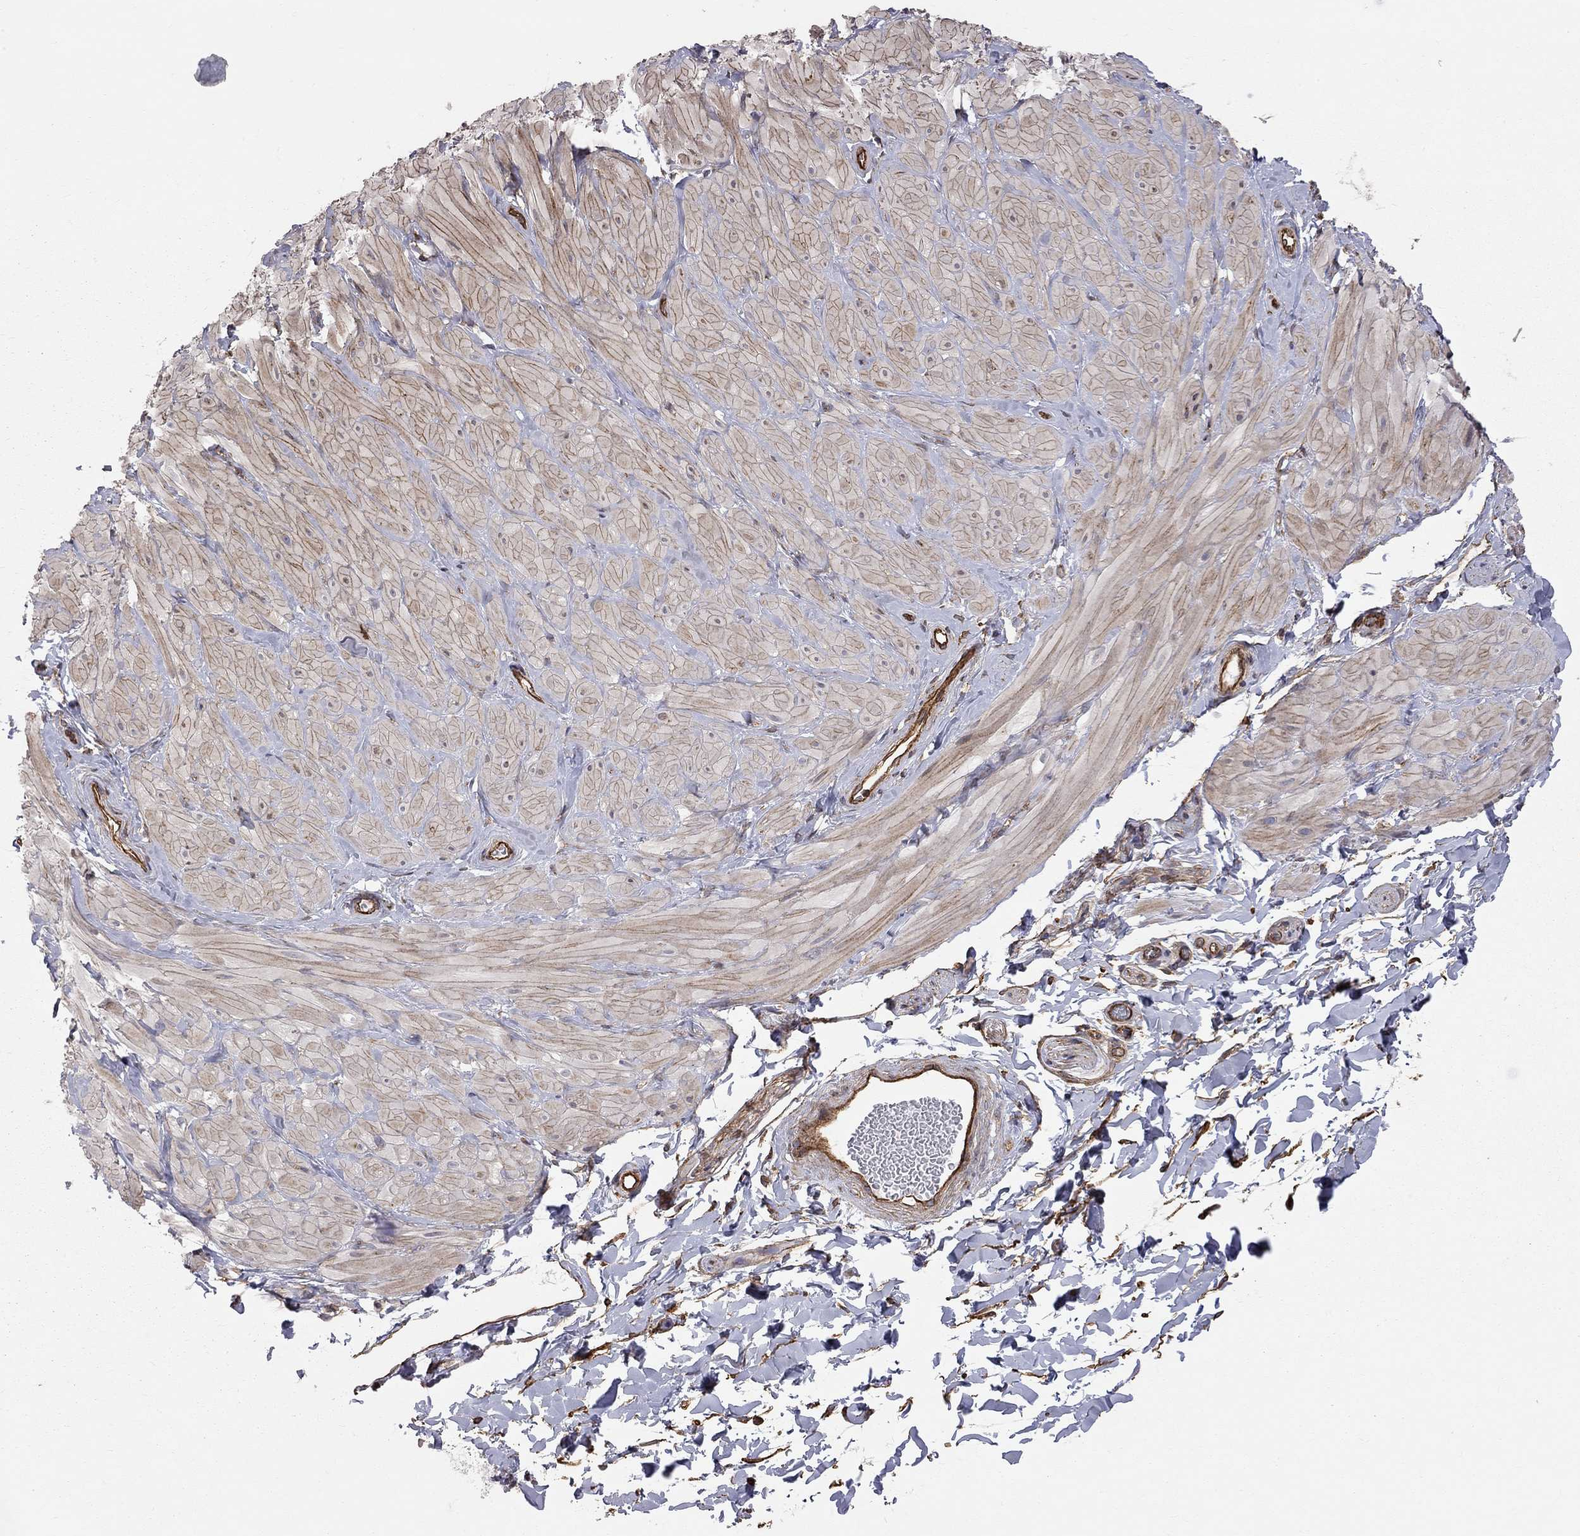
{"staining": {"intensity": "negative", "quantity": "none", "location": "none"}, "tissue": "soft tissue", "cell_type": "Fibroblasts", "image_type": "normal", "snomed": [{"axis": "morphology", "description": "Normal tissue, NOS"}, {"axis": "topography", "description": "Smooth muscle"}, {"axis": "topography", "description": "Peripheral nerve tissue"}], "caption": "IHC photomicrograph of benign soft tissue: soft tissue stained with DAB exhibits no significant protein positivity in fibroblasts. The staining is performed using DAB brown chromogen with nuclei counter-stained in using hematoxylin.", "gene": "RASEF", "patient": {"sex": "male", "age": 22}}